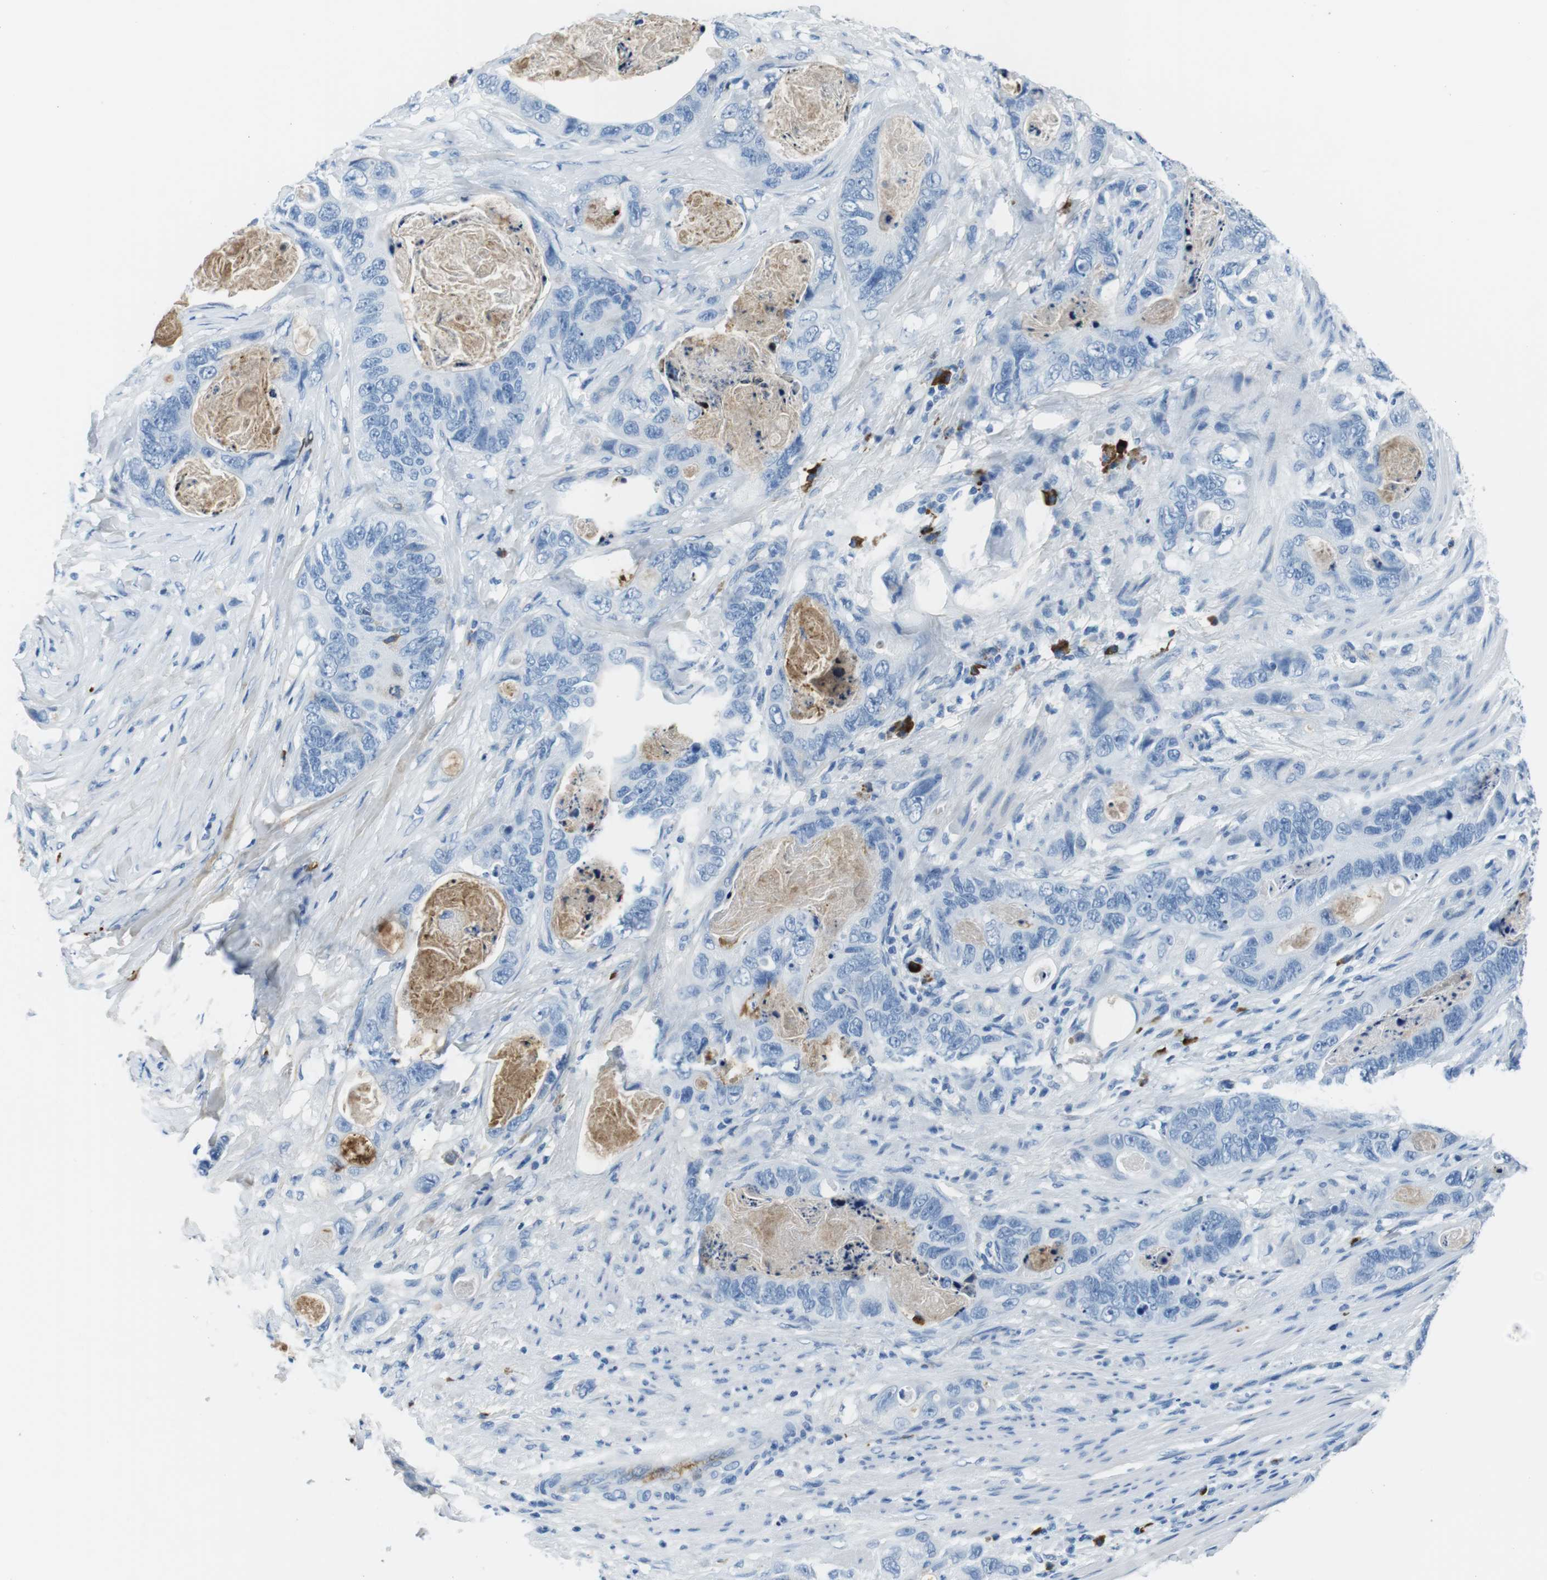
{"staining": {"intensity": "negative", "quantity": "none", "location": "none"}, "tissue": "stomach cancer", "cell_type": "Tumor cells", "image_type": "cancer", "snomed": [{"axis": "morphology", "description": "Adenocarcinoma, NOS"}, {"axis": "topography", "description": "Stomach"}], "caption": "Stomach adenocarcinoma was stained to show a protein in brown. There is no significant expression in tumor cells.", "gene": "IGKC", "patient": {"sex": "female", "age": 89}}